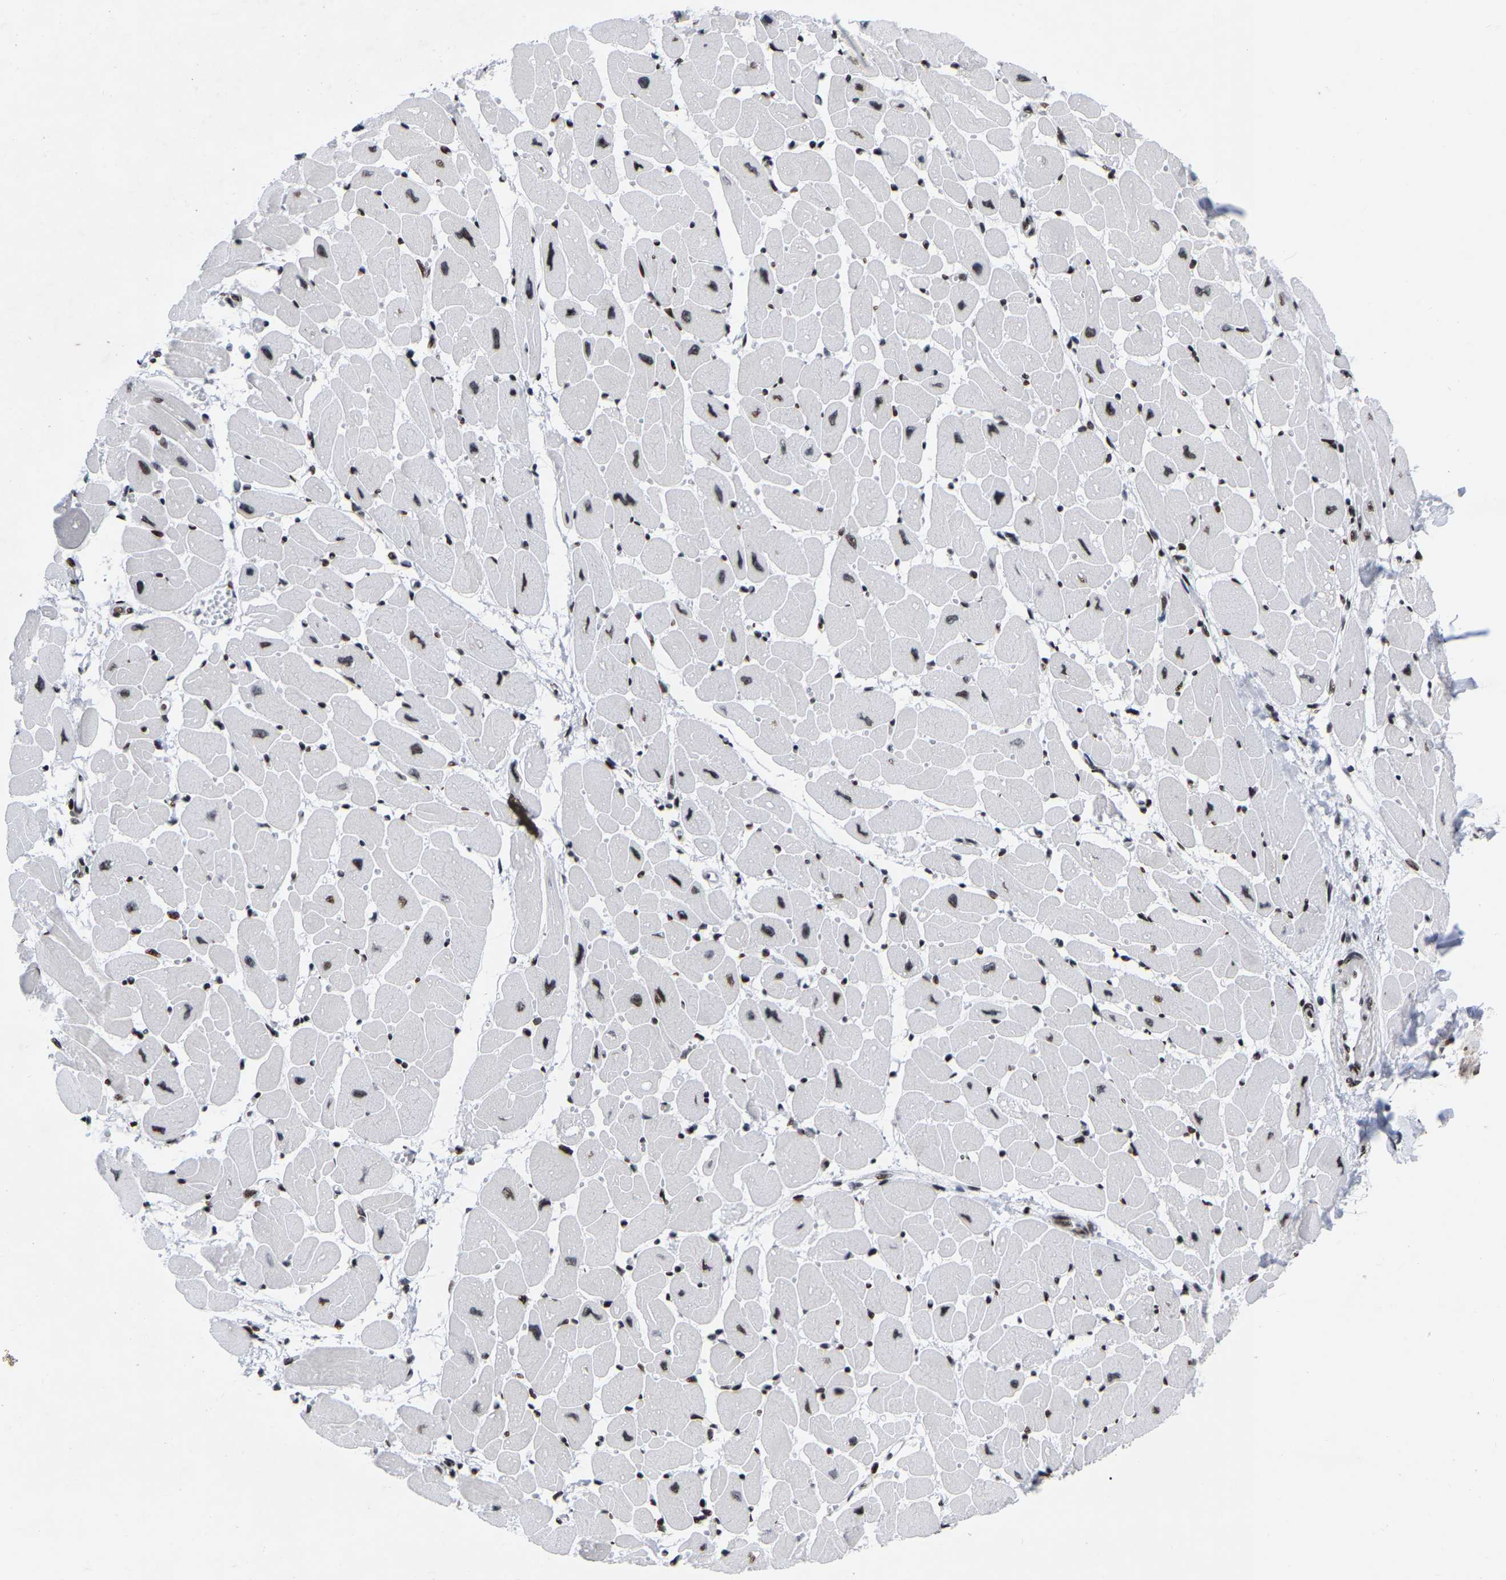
{"staining": {"intensity": "moderate", "quantity": ">75%", "location": "nuclear"}, "tissue": "heart muscle", "cell_type": "Cardiomyocytes", "image_type": "normal", "snomed": [{"axis": "morphology", "description": "Normal tissue, NOS"}, {"axis": "topography", "description": "Heart"}], "caption": "Approximately >75% of cardiomyocytes in normal heart muscle show moderate nuclear protein positivity as visualized by brown immunohistochemical staining.", "gene": "PRCC", "patient": {"sex": "female", "age": 54}}